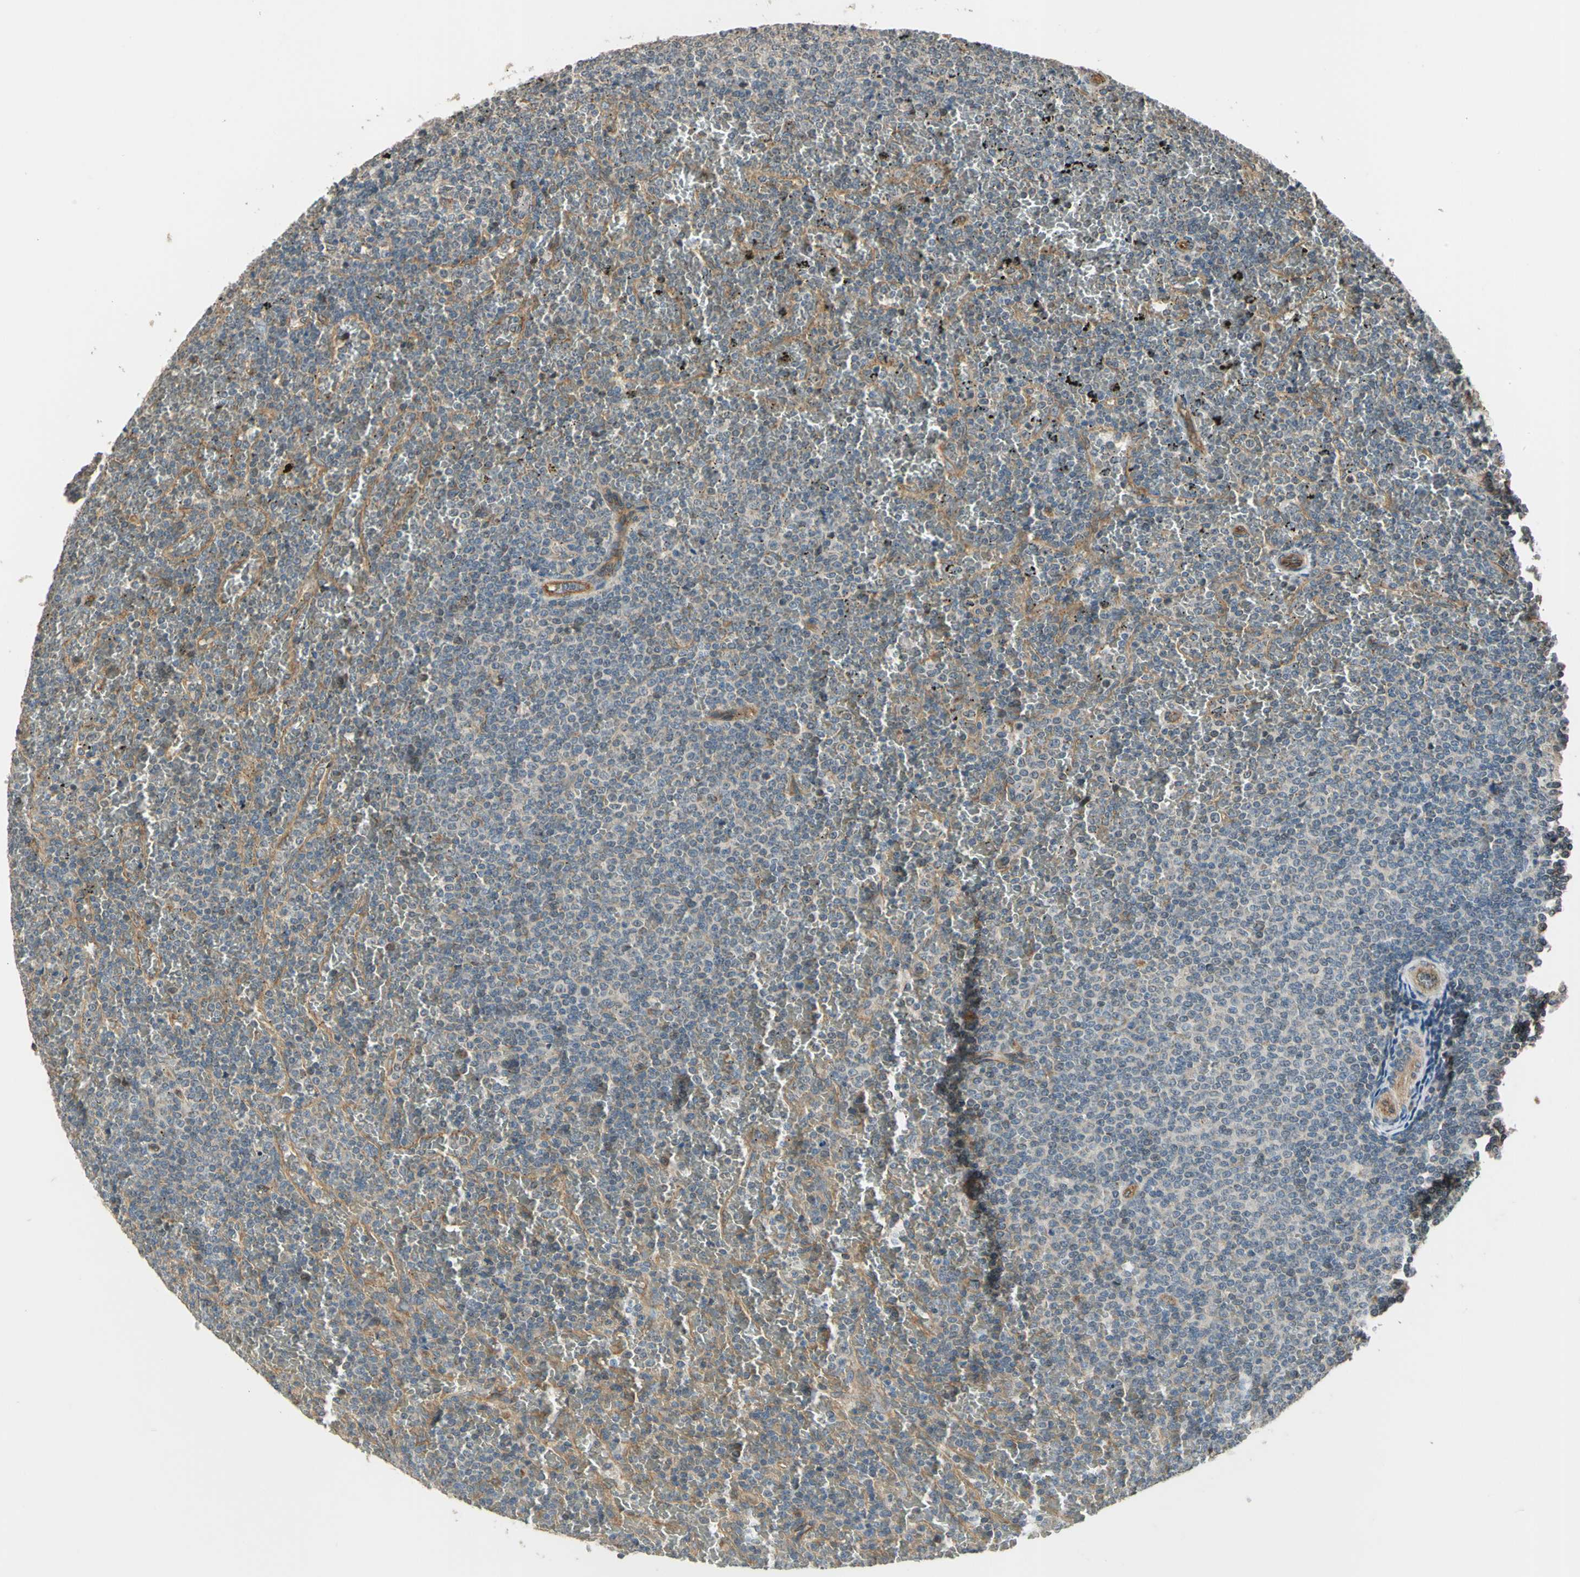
{"staining": {"intensity": "negative", "quantity": "none", "location": "none"}, "tissue": "lymphoma", "cell_type": "Tumor cells", "image_type": "cancer", "snomed": [{"axis": "morphology", "description": "Malignant lymphoma, non-Hodgkin's type, Low grade"}, {"axis": "topography", "description": "Spleen"}], "caption": "Micrograph shows no significant protein positivity in tumor cells of lymphoma.", "gene": "EFNB2", "patient": {"sex": "female", "age": 77}}